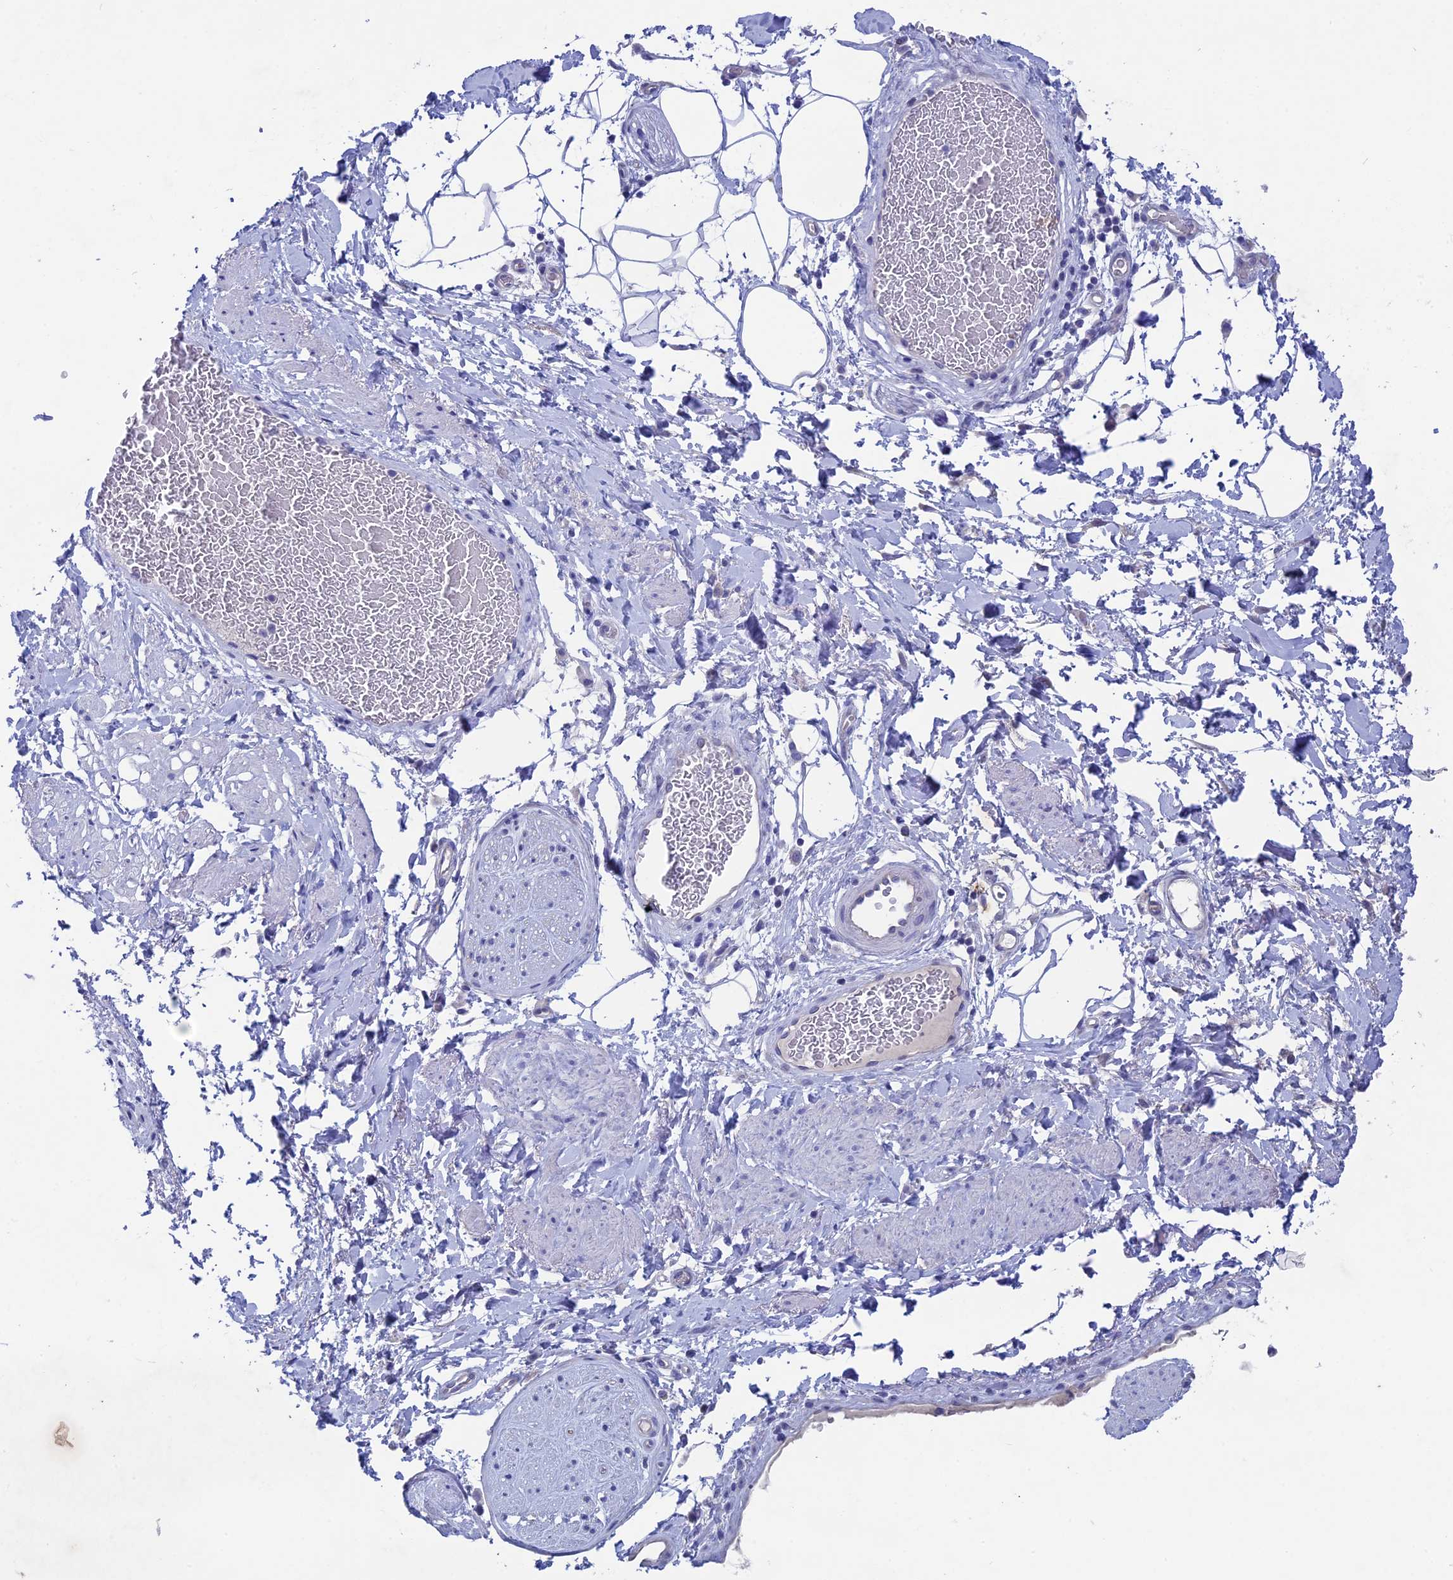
{"staining": {"intensity": "negative", "quantity": "none", "location": "none"}, "tissue": "adipose tissue", "cell_type": "Adipocytes", "image_type": "normal", "snomed": [{"axis": "morphology", "description": "Normal tissue, NOS"}, {"axis": "morphology", "description": "Adenocarcinoma, NOS"}, {"axis": "topography", "description": "Rectum"}, {"axis": "topography", "description": "Vagina"}, {"axis": "topography", "description": "Peripheral nerve tissue"}], "caption": "Immunohistochemistry photomicrograph of unremarkable adipose tissue: adipose tissue stained with DAB (3,3'-diaminobenzidine) reveals no significant protein expression in adipocytes.", "gene": "BTBD19", "patient": {"sex": "female", "age": 71}}